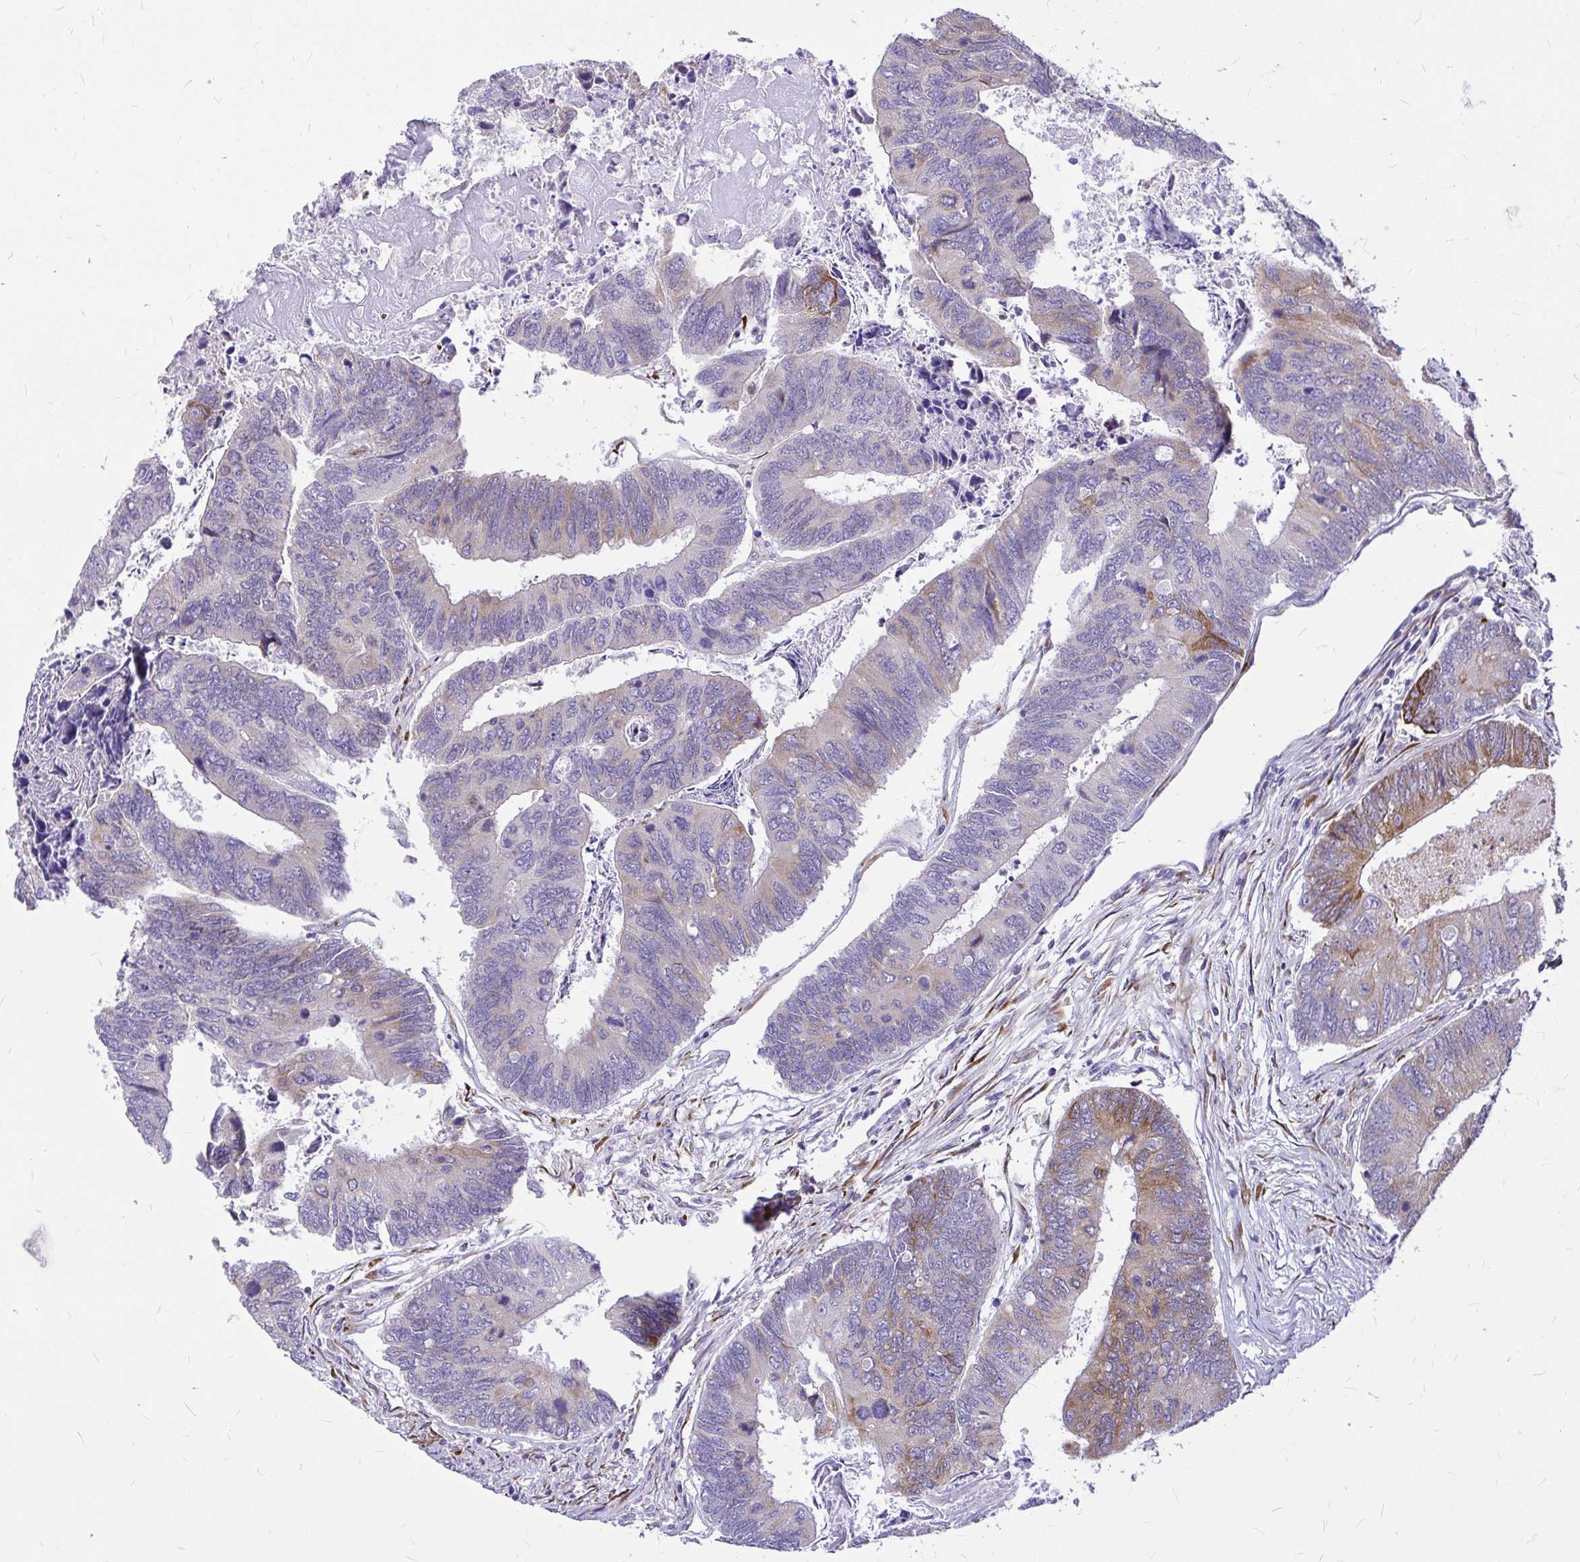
{"staining": {"intensity": "moderate", "quantity": "<25%", "location": "cytoplasmic/membranous"}, "tissue": "colorectal cancer", "cell_type": "Tumor cells", "image_type": "cancer", "snomed": [{"axis": "morphology", "description": "Adenocarcinoma, NOS"}, {"axis": "topography", "description": "Colon"}], "caption": "Colorectal adenocarcinoma was stained to show a protein in brown. There is low levels of moderate cytoplasmic/membranous positivity in about <25% of tumor cells. Nuclei are stained in blue.", "gene": "GABBR2", "patient": {"sex": "female", "age": 67}}